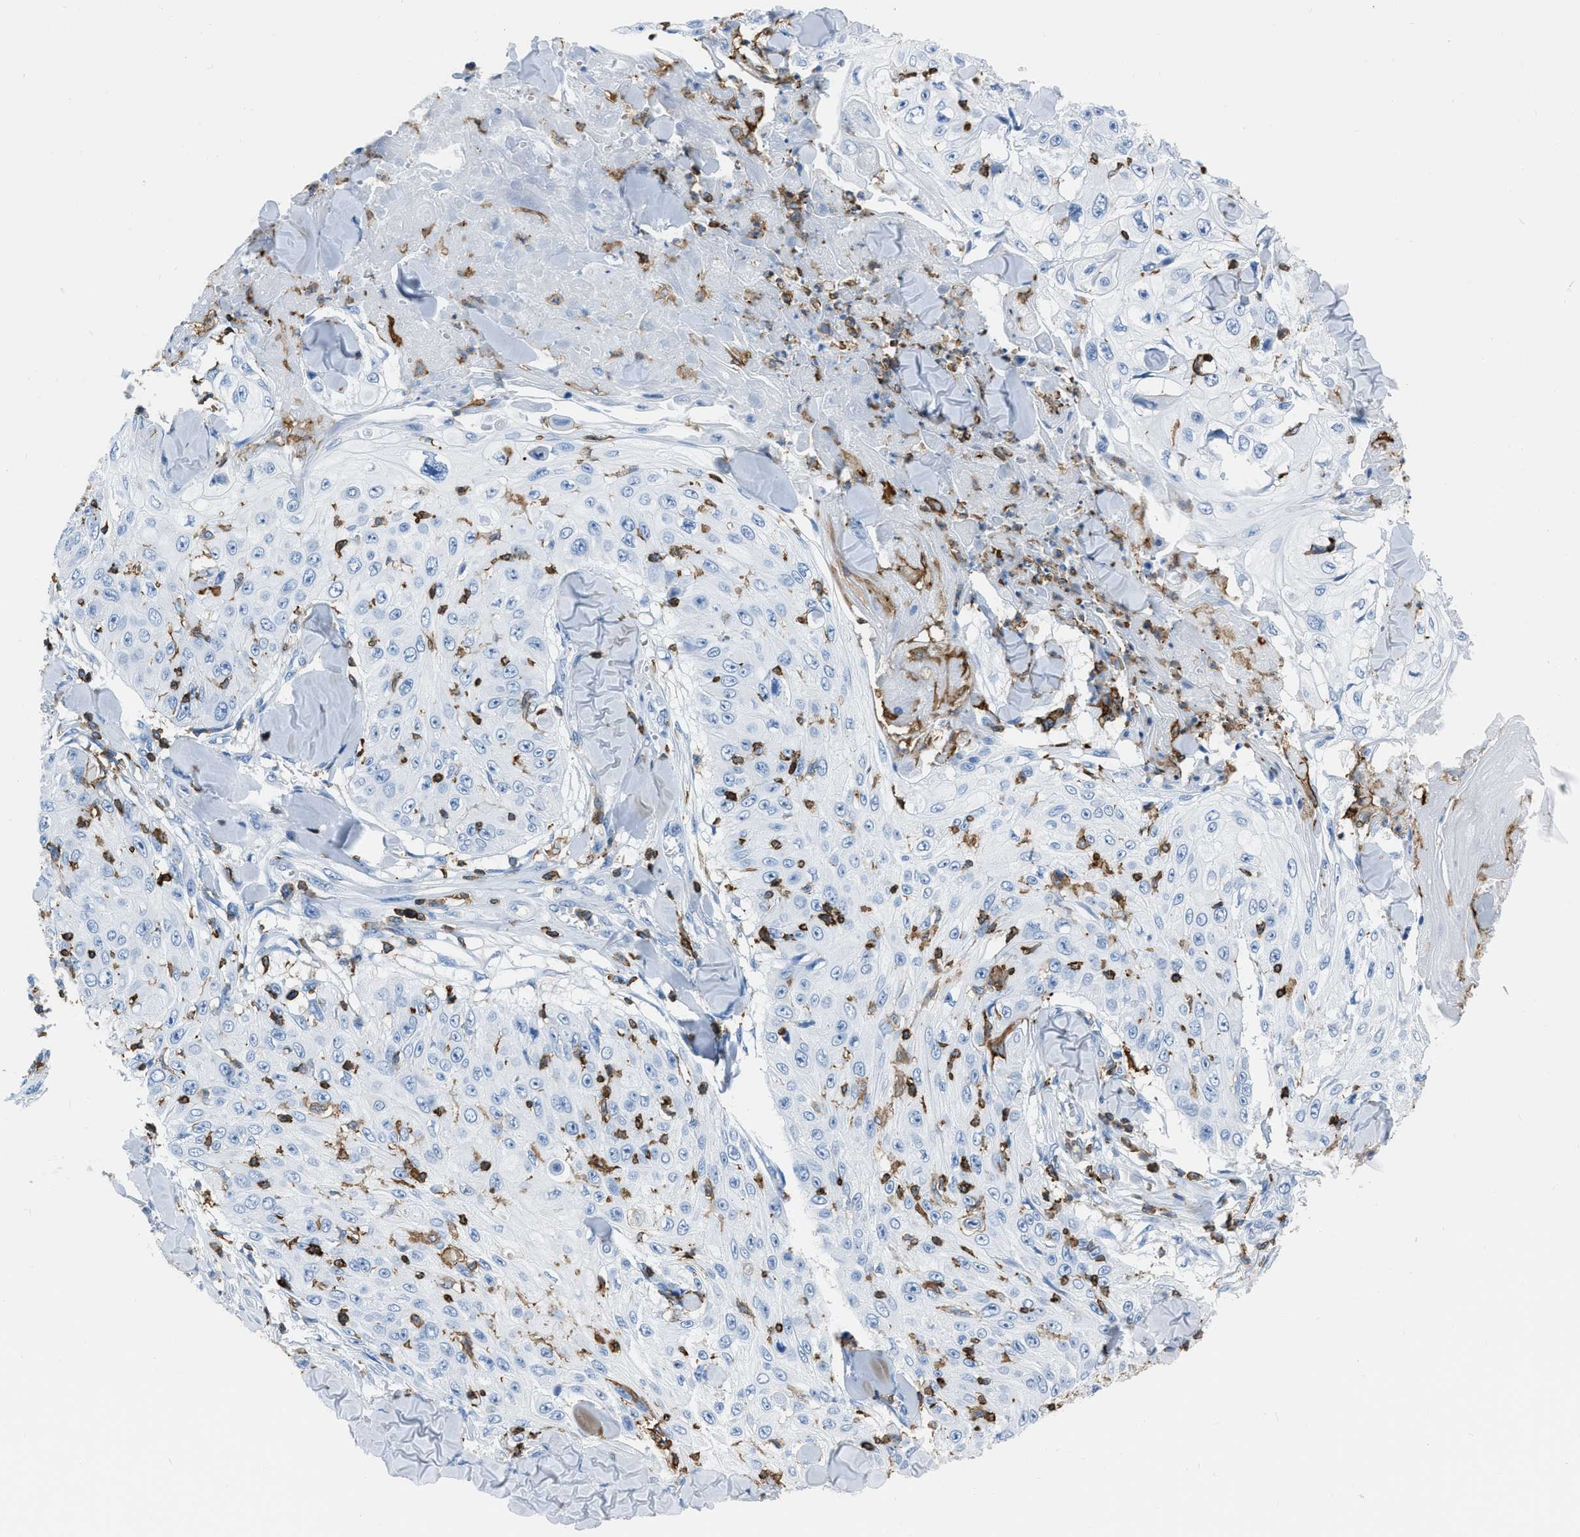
{"staining": {"intensity": "negative", "quantity": "none", "location": "none"}, "tissue": "skin cancer", "cell_type": "Tumor cells", "image_type": "cancer", "snomed": [{"axis": "morphology", "description": "Squamous cell carcinoma, NOS"}, {"axis": "topography", "description": "Skin"}], "caption": "Protein analysis of skin squamous cell carcinoma exhibits no significant positivity in tumor cells.", "gene": "LSP1", "patient": {"sex": "male", "age": 86}}